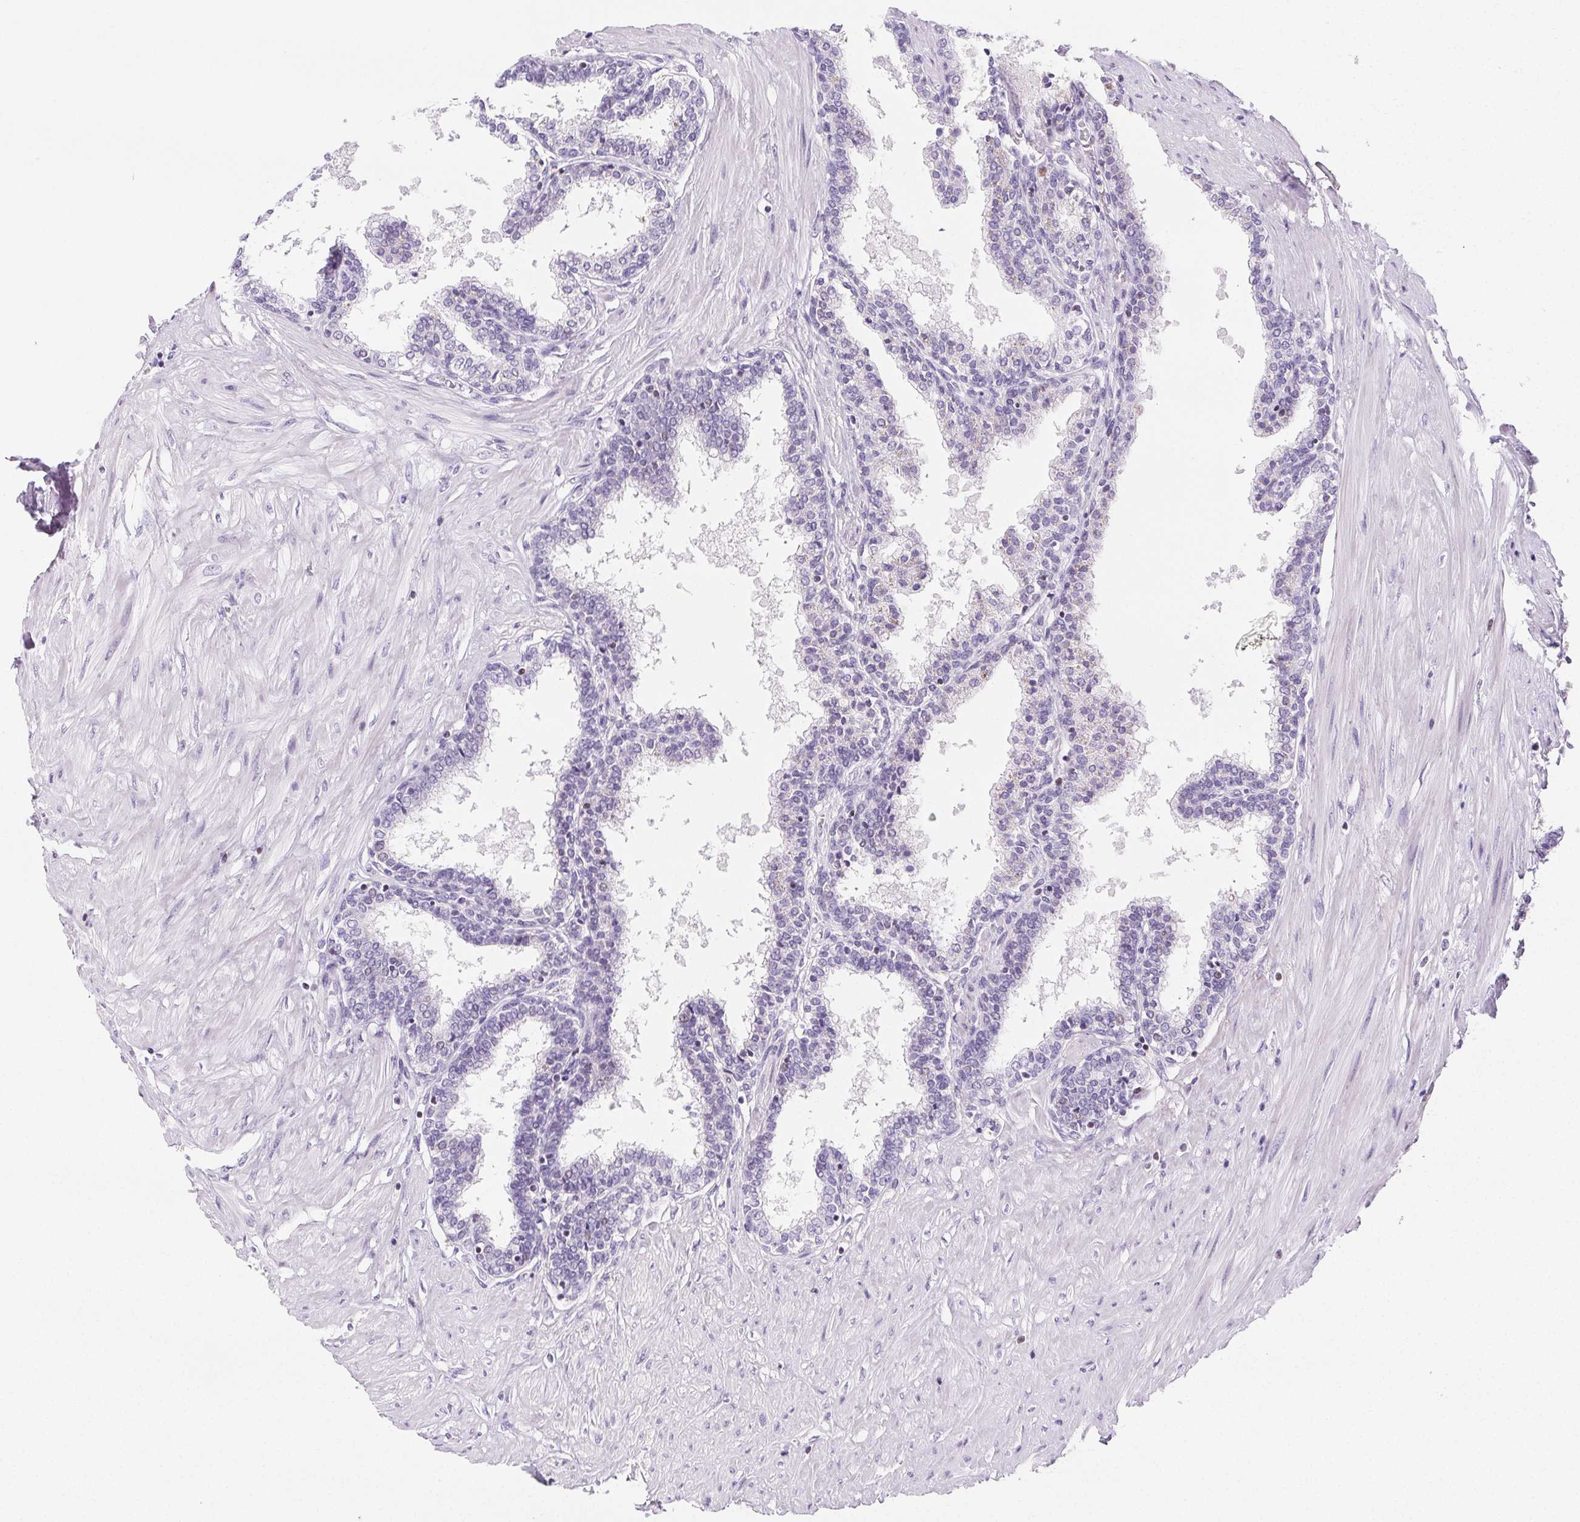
{"staining": {"intensity": "negative", "quantity": "none", "location": "none"}, "tissue": "prostate", "cell_type": "Glandular cells", "image_type": "normal", "snomed": [{"axis": "morphology", "description": "Normal tissue, NOS"}, {"axis": "topography", "description": "Prostate"}], "caption": "Glandular cells show no significant protein staining in benign prostate. Brightfield microscopy of immunohistochemistry (IHC) stained with DAB (brown) and hematoxylin (blue), captured at high magnification.", "gene": "BEND2", "patient": {"sex": "male", "age": 55}}